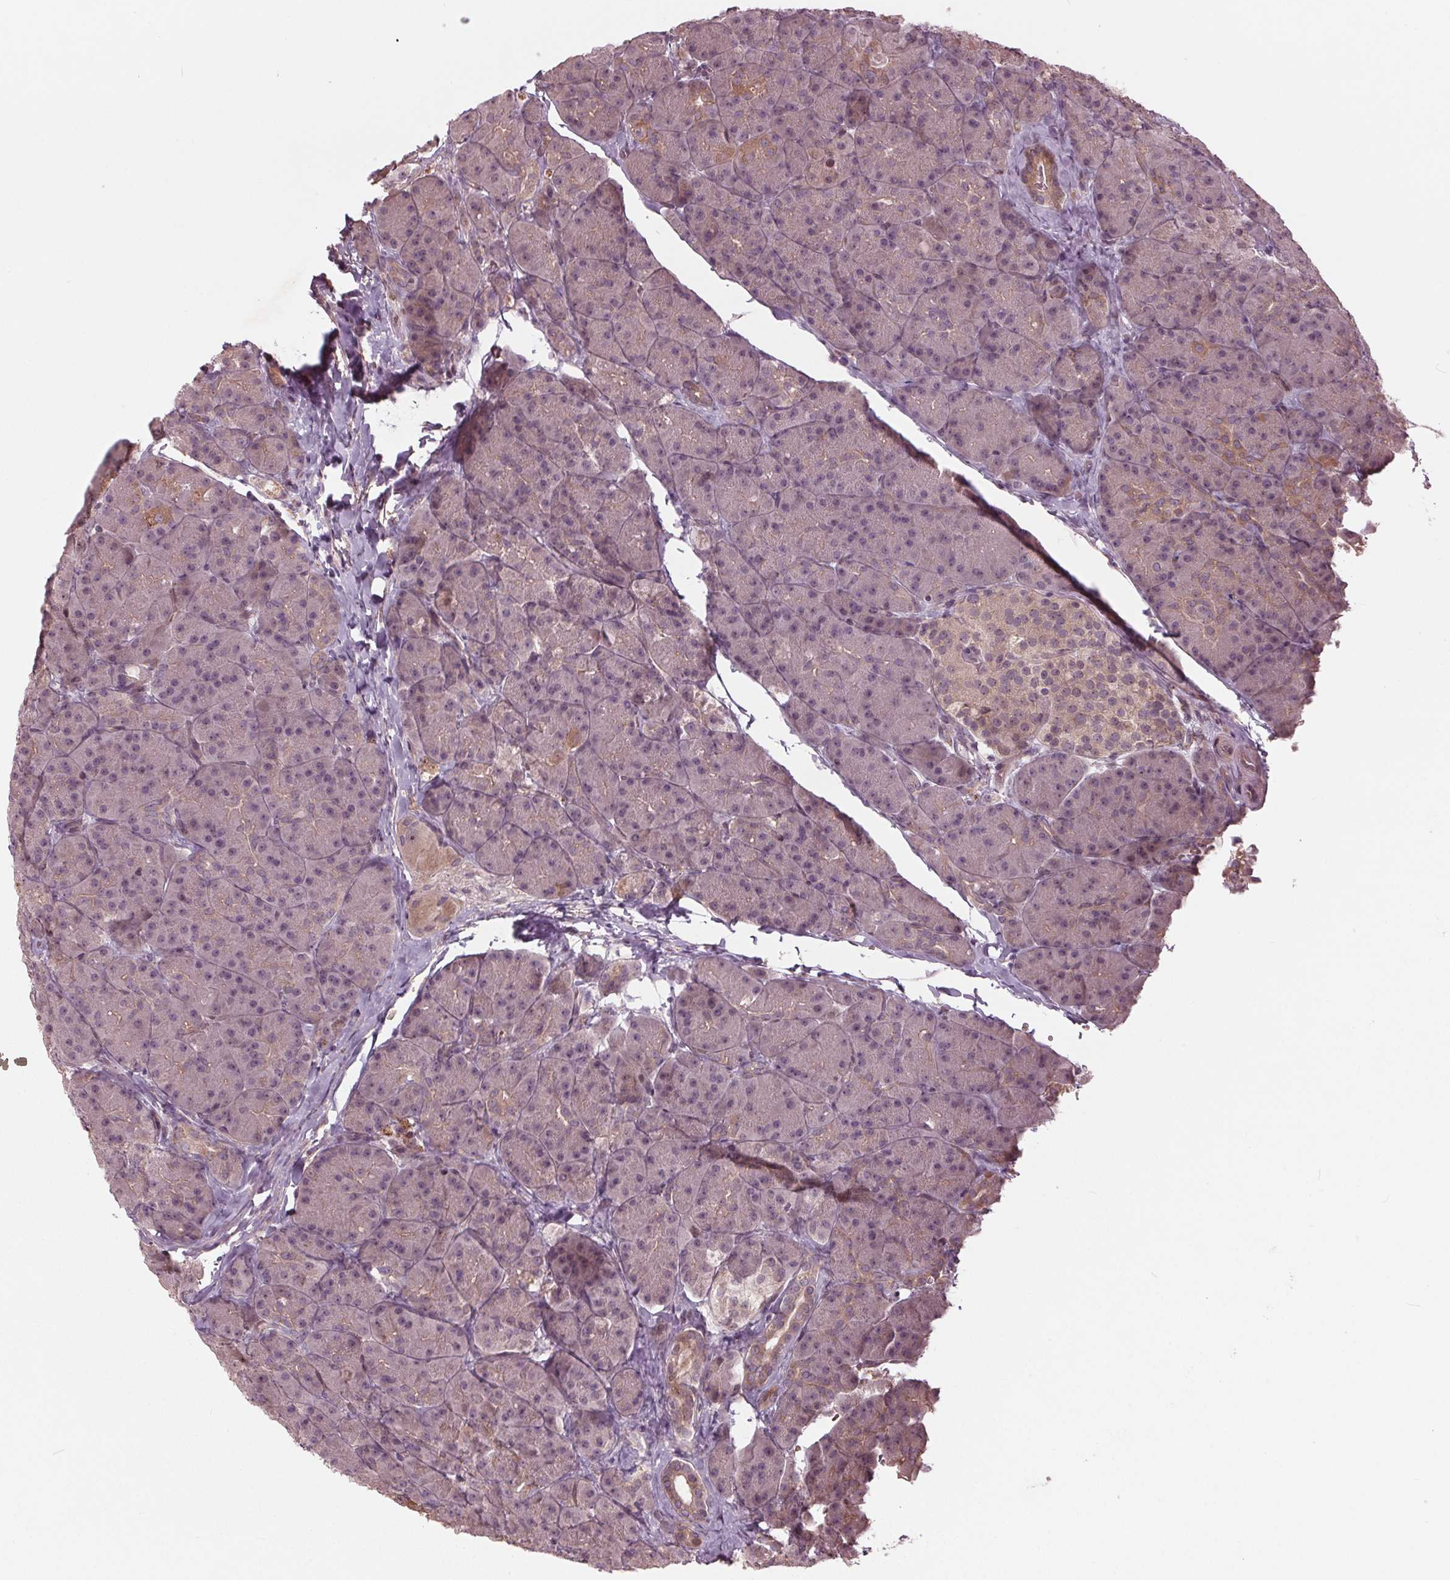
{"staining": {"intensity": "negative", "quantity": "none", "location": "none"}, "tissue": "pancreas", "cell_type": "Exocrine glandular cells", "image_type": "normal", "snomed": [{"axis": "morphology", "description": "Normal tissue, NOS"}, {"axis": "topography", "description": "Pancreas"}], "caption": "This is an immunohistochemistry histopathology image of benign human pancreas. There is no positivity in exocrine glandular cells.", "gene": "CDKL4", "patient": {"sex": "male", "age": 57}}